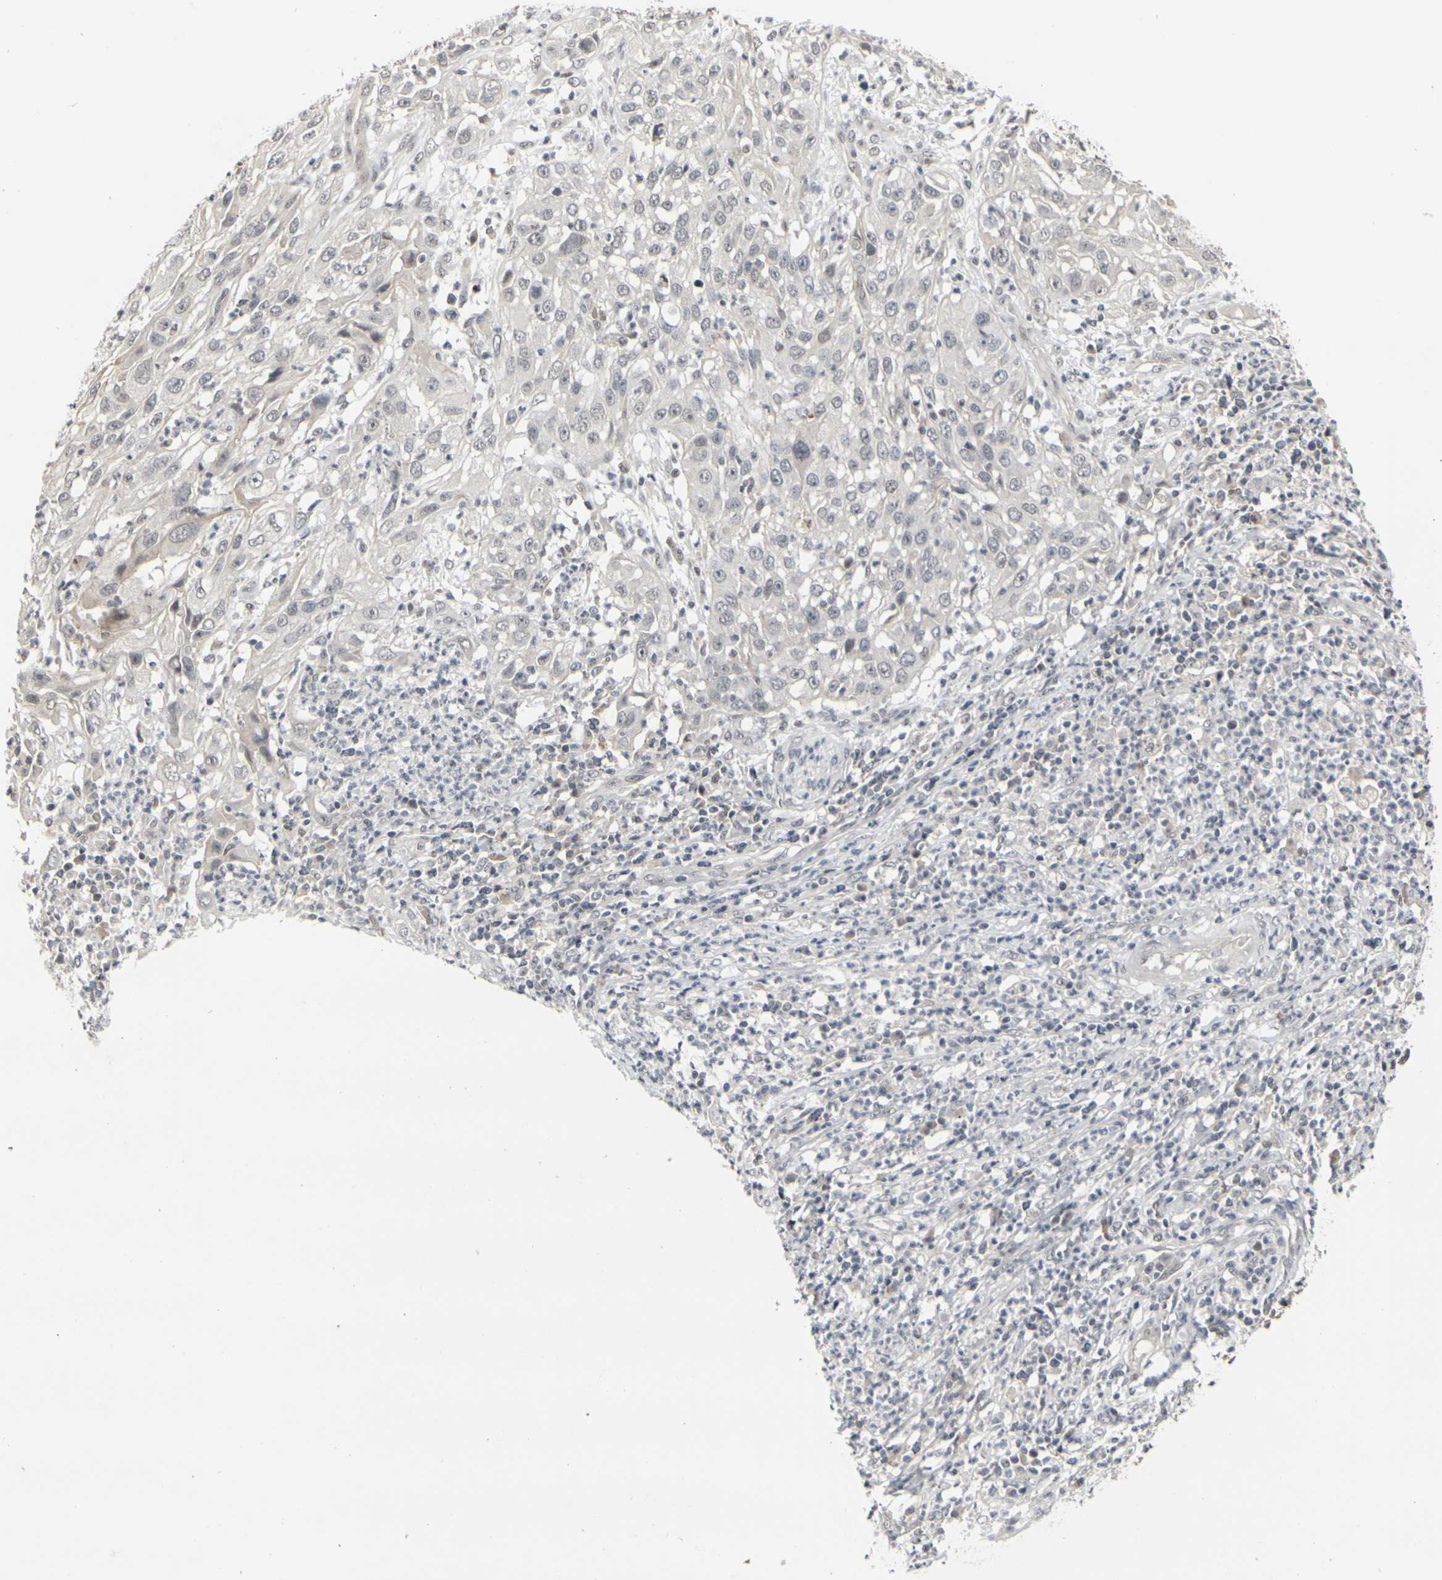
{"staining": {"intensity": "negative", "quantity": "none", "location": "none"}, "tissue": "cervical cancer", "cell_type": "Tumor cells", "image_type": "cancer", "snomed": [{"axis": "morphology", "description": "Squamous cell carcinoma, NOS"}, {"axis": "topography", "description": "Cervix"}], "caption": "Immunohistochemical staining of human cervical cancer (squamous cell carcinoma) exhibits no significant expression in tumor cells. (Stains: DAB (3,3'-diaminobenzidine) IHC with hematoxylin counter stain, Microscopy: brightfield microscopy at high magnification).", "gene": "GPR19", "patient": {"sex": "female", "age": 32}}